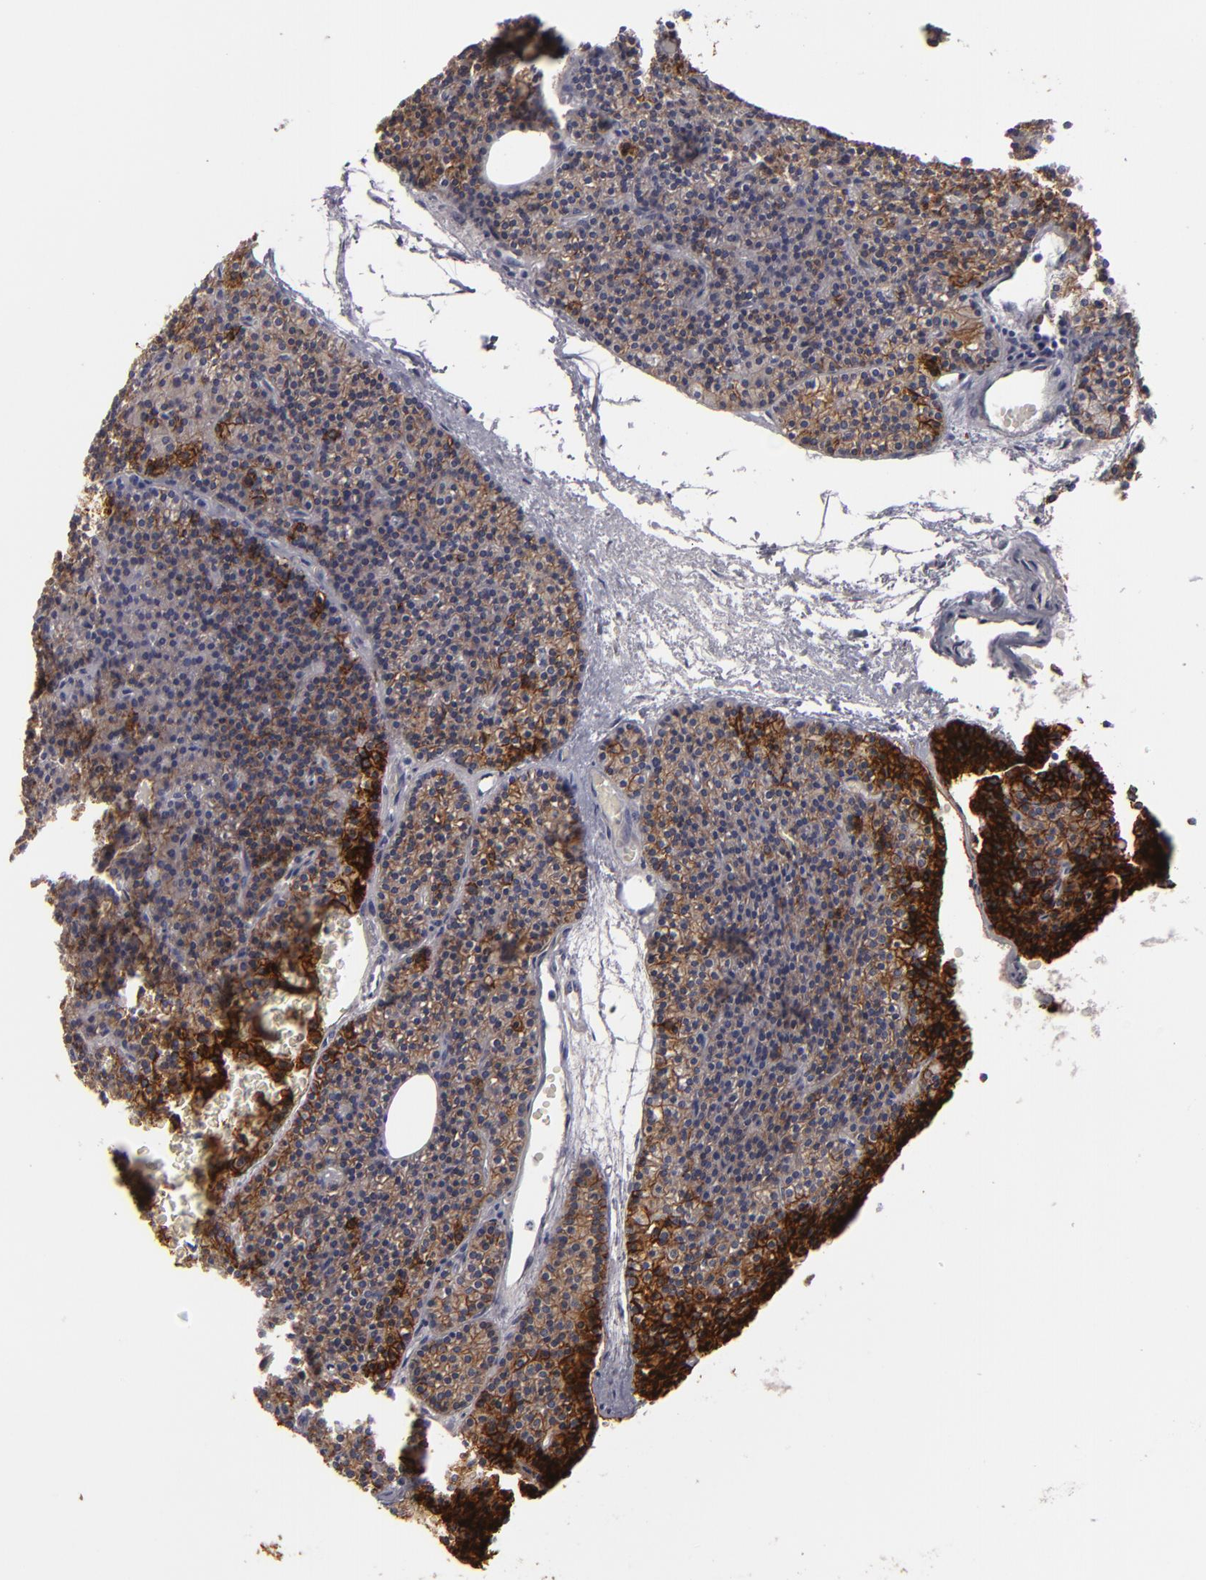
{"staining": {"intensity": "strong", "quantity": ">75%", "location": "cytoplasmic/membranous"}, "tissue": "parathyroid gland", "cell_type": "Glandular cells", "image_type": "normal", "snomed": [{"axis": "morphology", "description": "Normal tissue, NOS"}, {"axis": "topography", "description": "Parathyroid gland"}], "caption": "This is an image of immunohistochemistry staining of benign parathyroid gland, which shows strong expression in the cytoplasmic/membranous of glandular cells.", "gene": "ALCAM", "patient": {"sex": "male", "age": 57}}